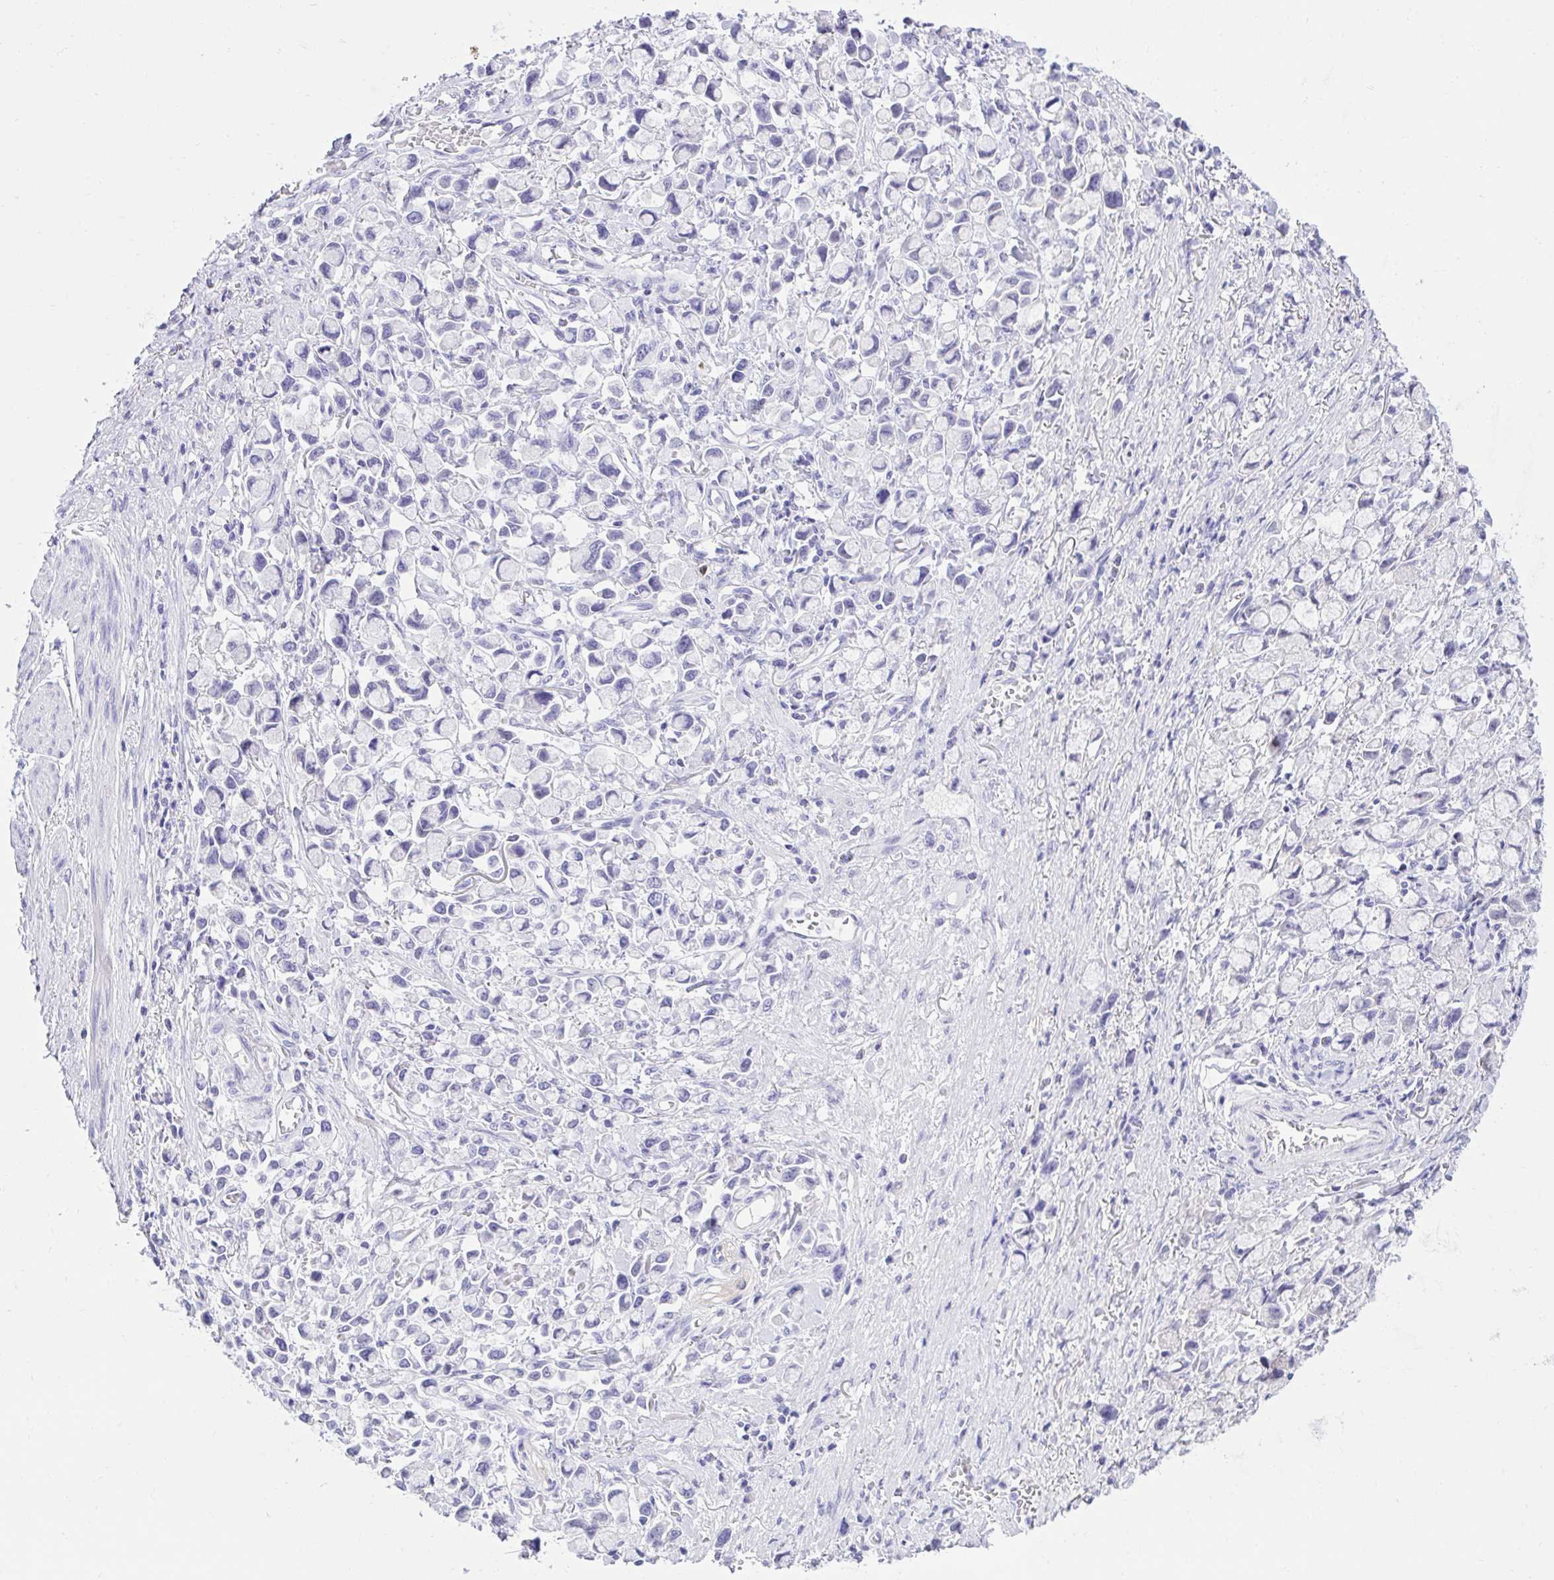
{"staining": {"intensity": "negative", "quantity": "none", "location": "none"}, "tissue": "stomach cancer", "cell_type": "Tumor cells", "image_type": "cancer", "snomed": [{"axis": "morphology", "description": "Adenocarcinoma, NOS"}, {"axis": "topography", "description": "Stomach"}], "caption": "Tumor cells are negative for protein expression in human stomach cancer (adenocarcinoma).", "gene": "PGM2L1", "patient": {"sex": "female", "age": 81}}